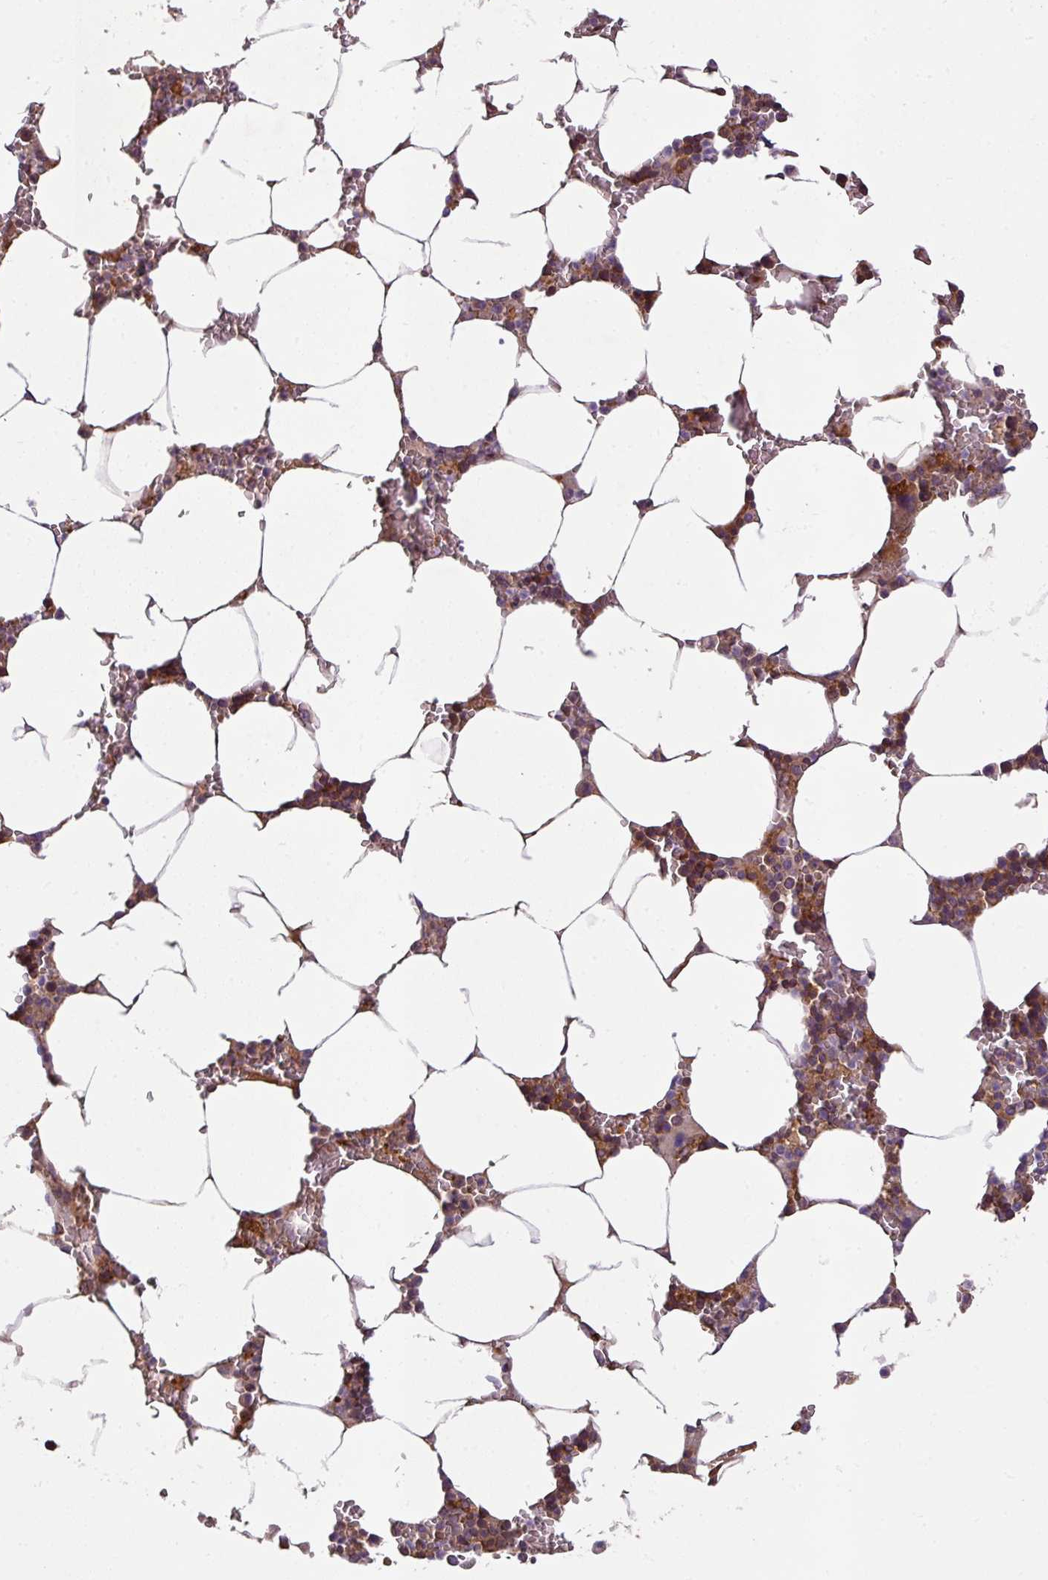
{"staining": {"intensity": "moderate", "quantity": "25%-75%", "location": "cytoplasmic/membranous"}, "tissue": "bone marrow", "cell_type": "Hematopoietic cells", "image_type": "normal", "snomed": [{"axis": "morphology", "description": "Normal tissue, NOS"}, {"axis": "topography", "description": "Bone marrow"}], "caption": "Immunohistochemical staining of normal human bone marrow exhibits 25%-75% levels of moderate cytoplasmic/membranous protein positivity in about 25%-75% of hematopoietic cells.", "gene": "ZNF513", "patient": {"sex": "male", "age": 70}}